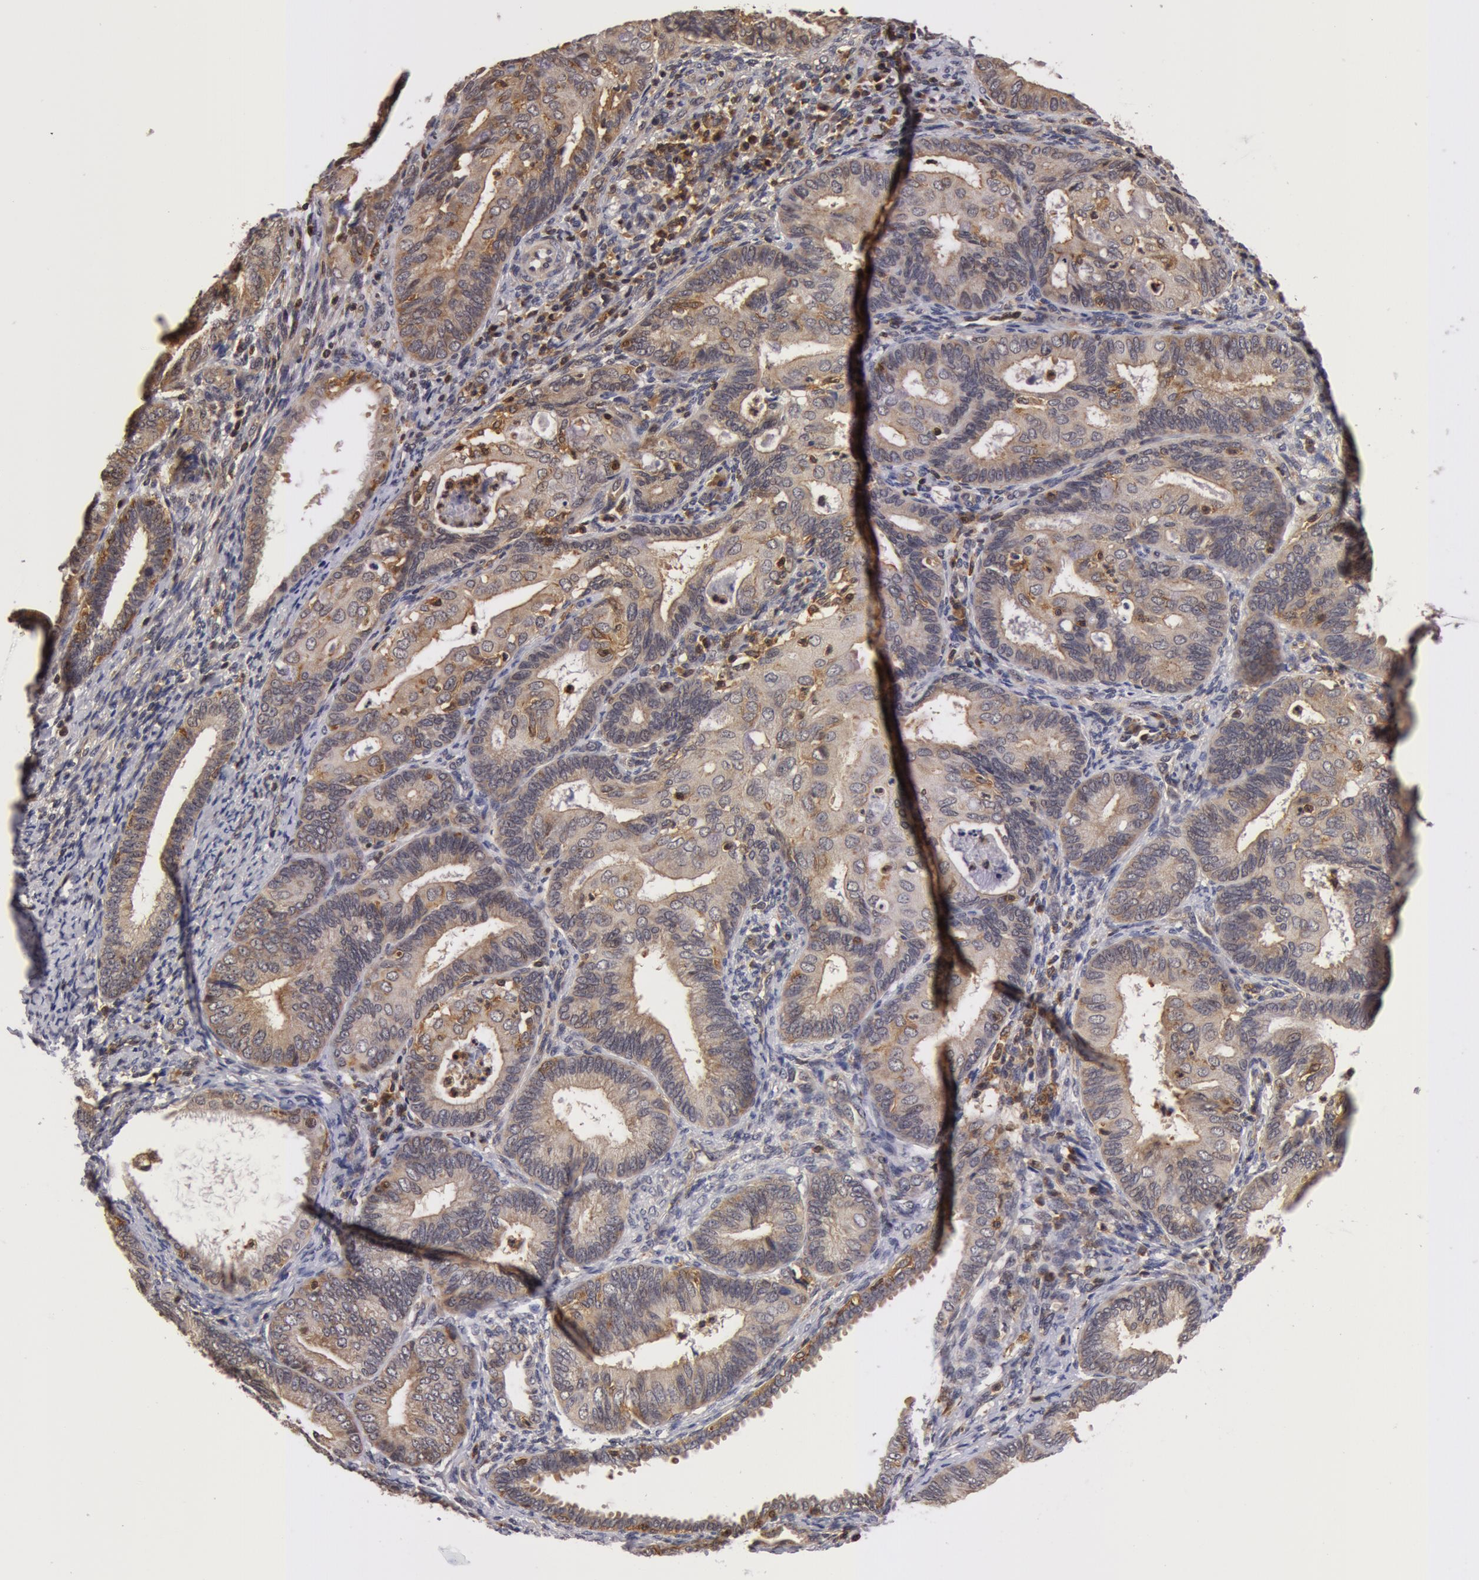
{"staining": {"intensity": "negative", "quantity": "none", "location": "none"}, "tissue": "endometrial cancer", "cell_type": "Tumor cells", "image_type": "cancer", "snomed": [{"axis": "morphology", "description": "Adenocarcinoma, NOS"}, {"axis": "topography", "description": "Endometrium"}], "caption": "Photomicrograph shows no protein staining in tumor cells of endometrial cancer (adenocarcinoma) tissue.", "gene": "ZNF350", "patient": {"sex": "female", "age": 63}}